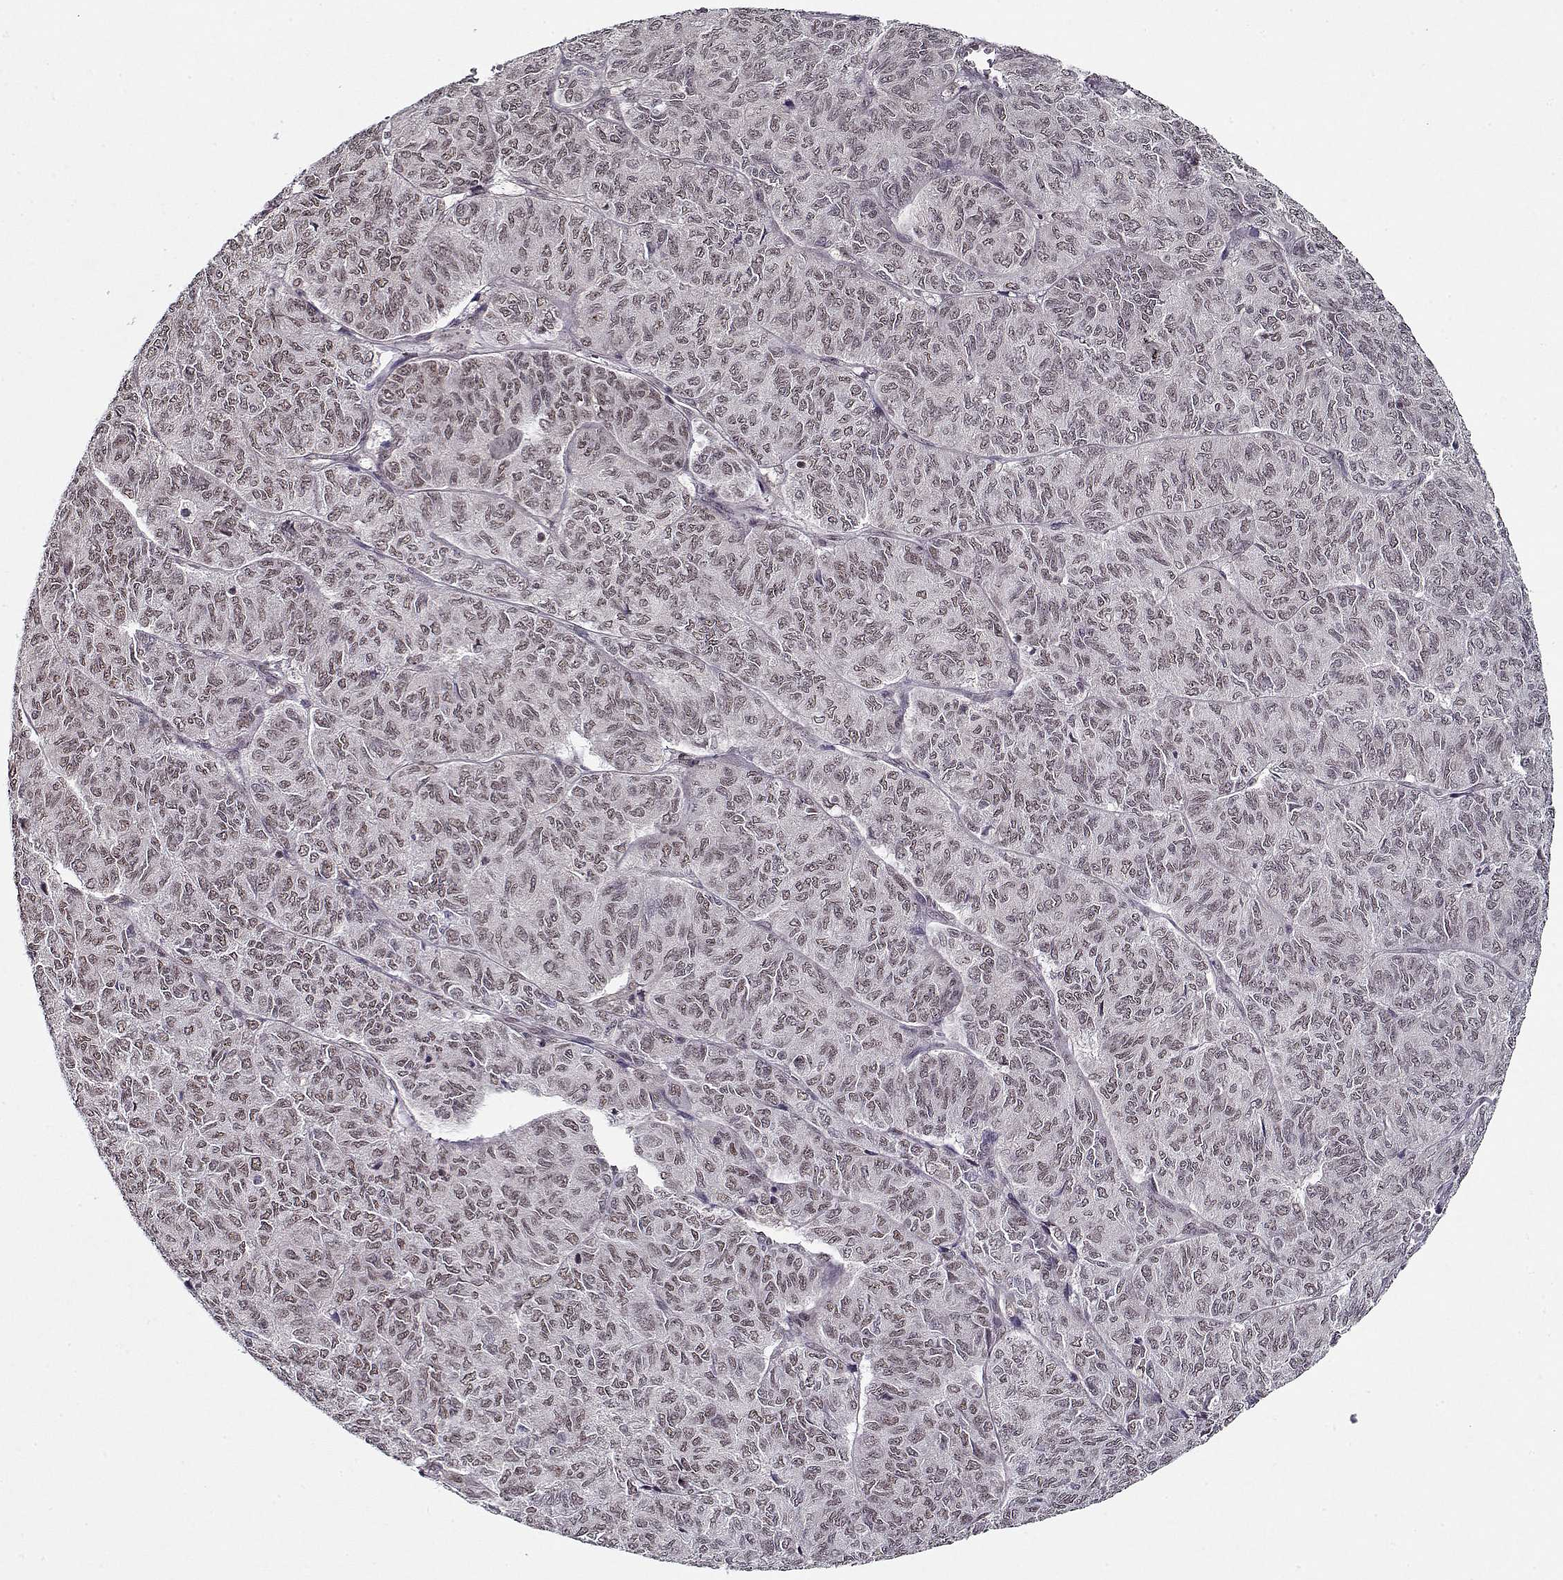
{"staining": {"intensity": "negative", "quantity": "none", "location": "cytoplasmic/membranous"}, "tissue": "ovarian cancer", "cell_type": "Tumor cells", "image_type": "cancer", "snomed": [{"axis": "morphology", "description": "Carcinoma, endometroid"}, {"axis": "topography", "description": "Ovary"}], "caption": "The immunohistochemistry photomicrograph has no significant positivity in tumor cells of ovarian cancer tissue.", "gene": "TESPA1", "patient": {"sex": "female", "age": 80}}